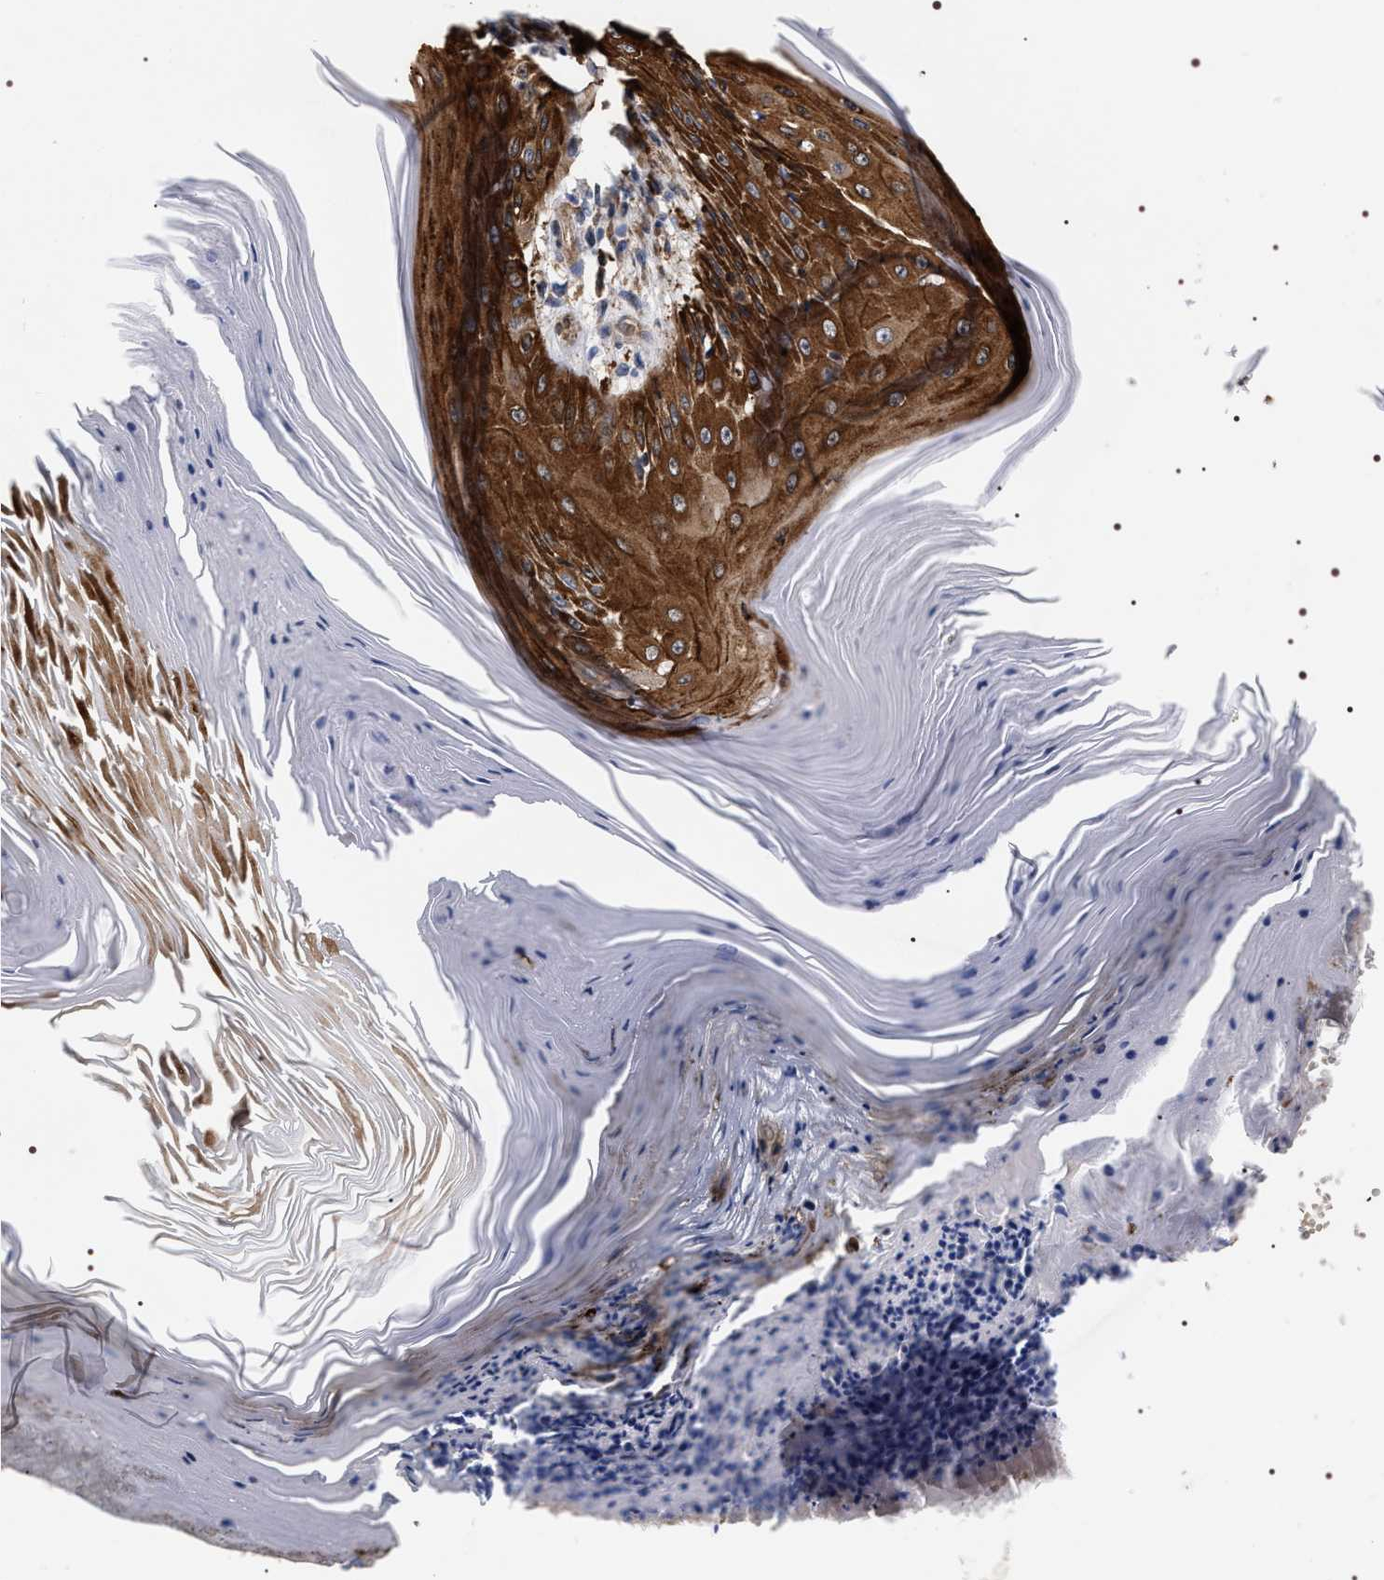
{"staining": {"intensity": "strong", "quantity": ">75%", "location": "cytoplasmic/membranous"}, "tissue": "skin cancer", "cell_type": "Tumor cells", "image_type": "cancer", "snomed": [{"axis": "morphology", "description": "Squamous cell carcinoma, NOS"}, {"axis": "topography", "description": "Skin"}], "caption": "Immunohistochemistry (DAB (3,3'-diaminobenzidine)) staining of skin squamous cell carcinoma reveals strong cytoplasmic/membranous protein staining in about >75% of tumor cells.", "gene": "SERBP1", "patient": {"sex": "female", "age": 73}}